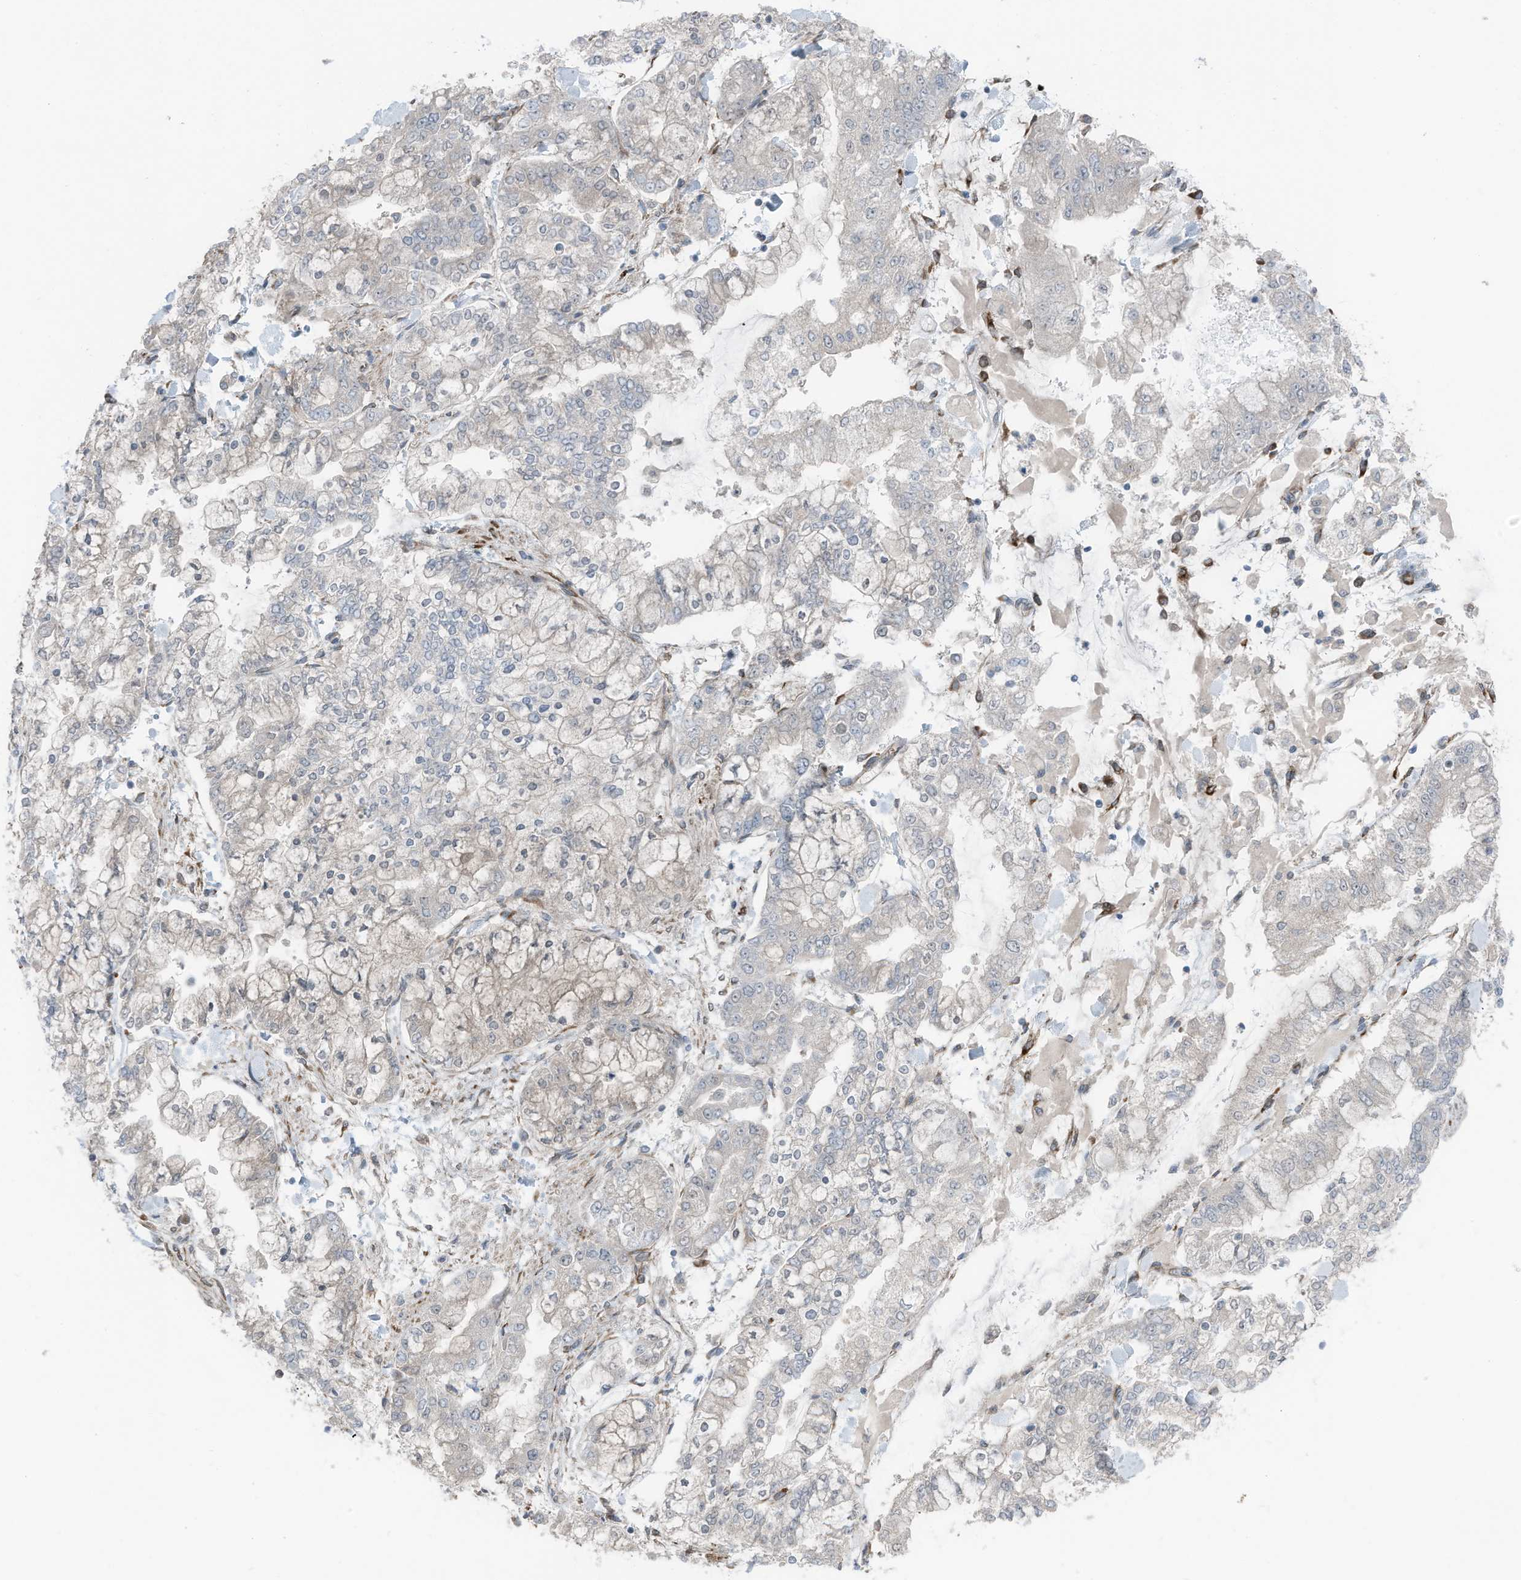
{"staining": {"intensity": "negative", "quantity": "none", "location": "none"}, "tissue": "stomach cancer", "cell_type": "Tumor cells", "image_type": "cancer", "snomed": [{"axis": "morphology", "description": "Normal tissue, NOS"}, {"axis": "morphology", "description": "Adenocarcinoma, NOS"}, {"axis": "topography", "description": "Stomach, upper"}, {"axis": "topography", "description": "Stomach"}], "caption": "The histopathology image shows no staining of tumor cells in stomach cancer (adenocarcinoma). (DAB immunohistochemistry visualized using brightfield microscopy, high magnification).", "gene": "ARHGEF33", "patient": {"sex": "male", "age": 76}}